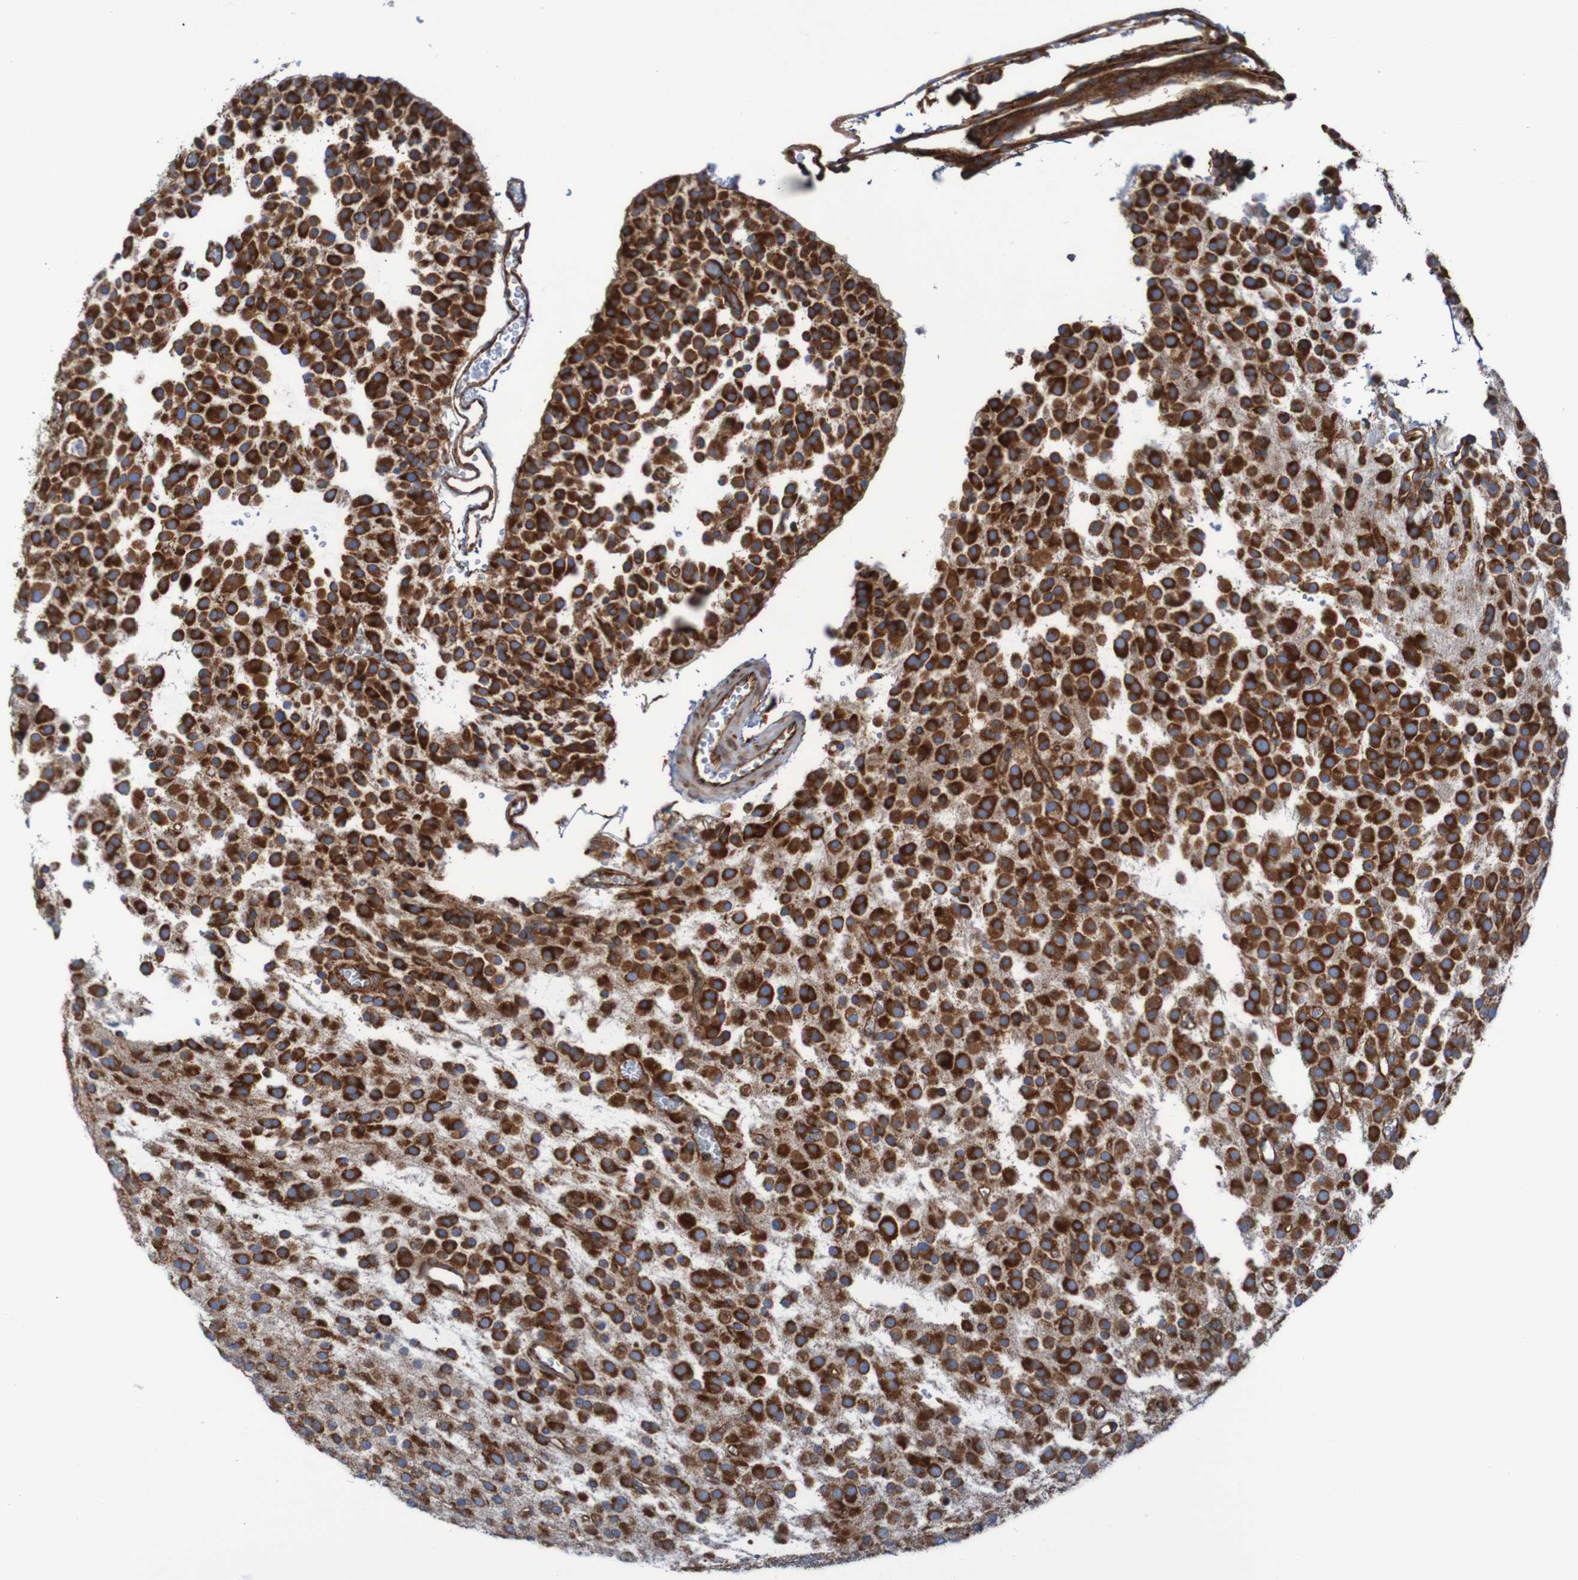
{"staining": {"intensity": "strong", "quantity": ">75%", "location": "cytoplasmic/membranous"}, "tissue": "glioma", "cell_type": "Tumor cells", "image_type": "cancer", "snomed": [{"axis": "morphology", "description": "Glioma, malignant, Low grade"}, {"axis": "topography", "description": "Brain"}], "caption": "High-power microscopy captured an immunohistochemistry photomicrograph of glioma, revealing strong cytoplasmic/membranous staining in about >75% of tumor cells. The protein is stained brown, and the nuclei are stained in blue (DAB IHC with brightfield microscopy, high magnification).", "gene": "RPL10", "patient": {"sex": "male", "age": 38}}